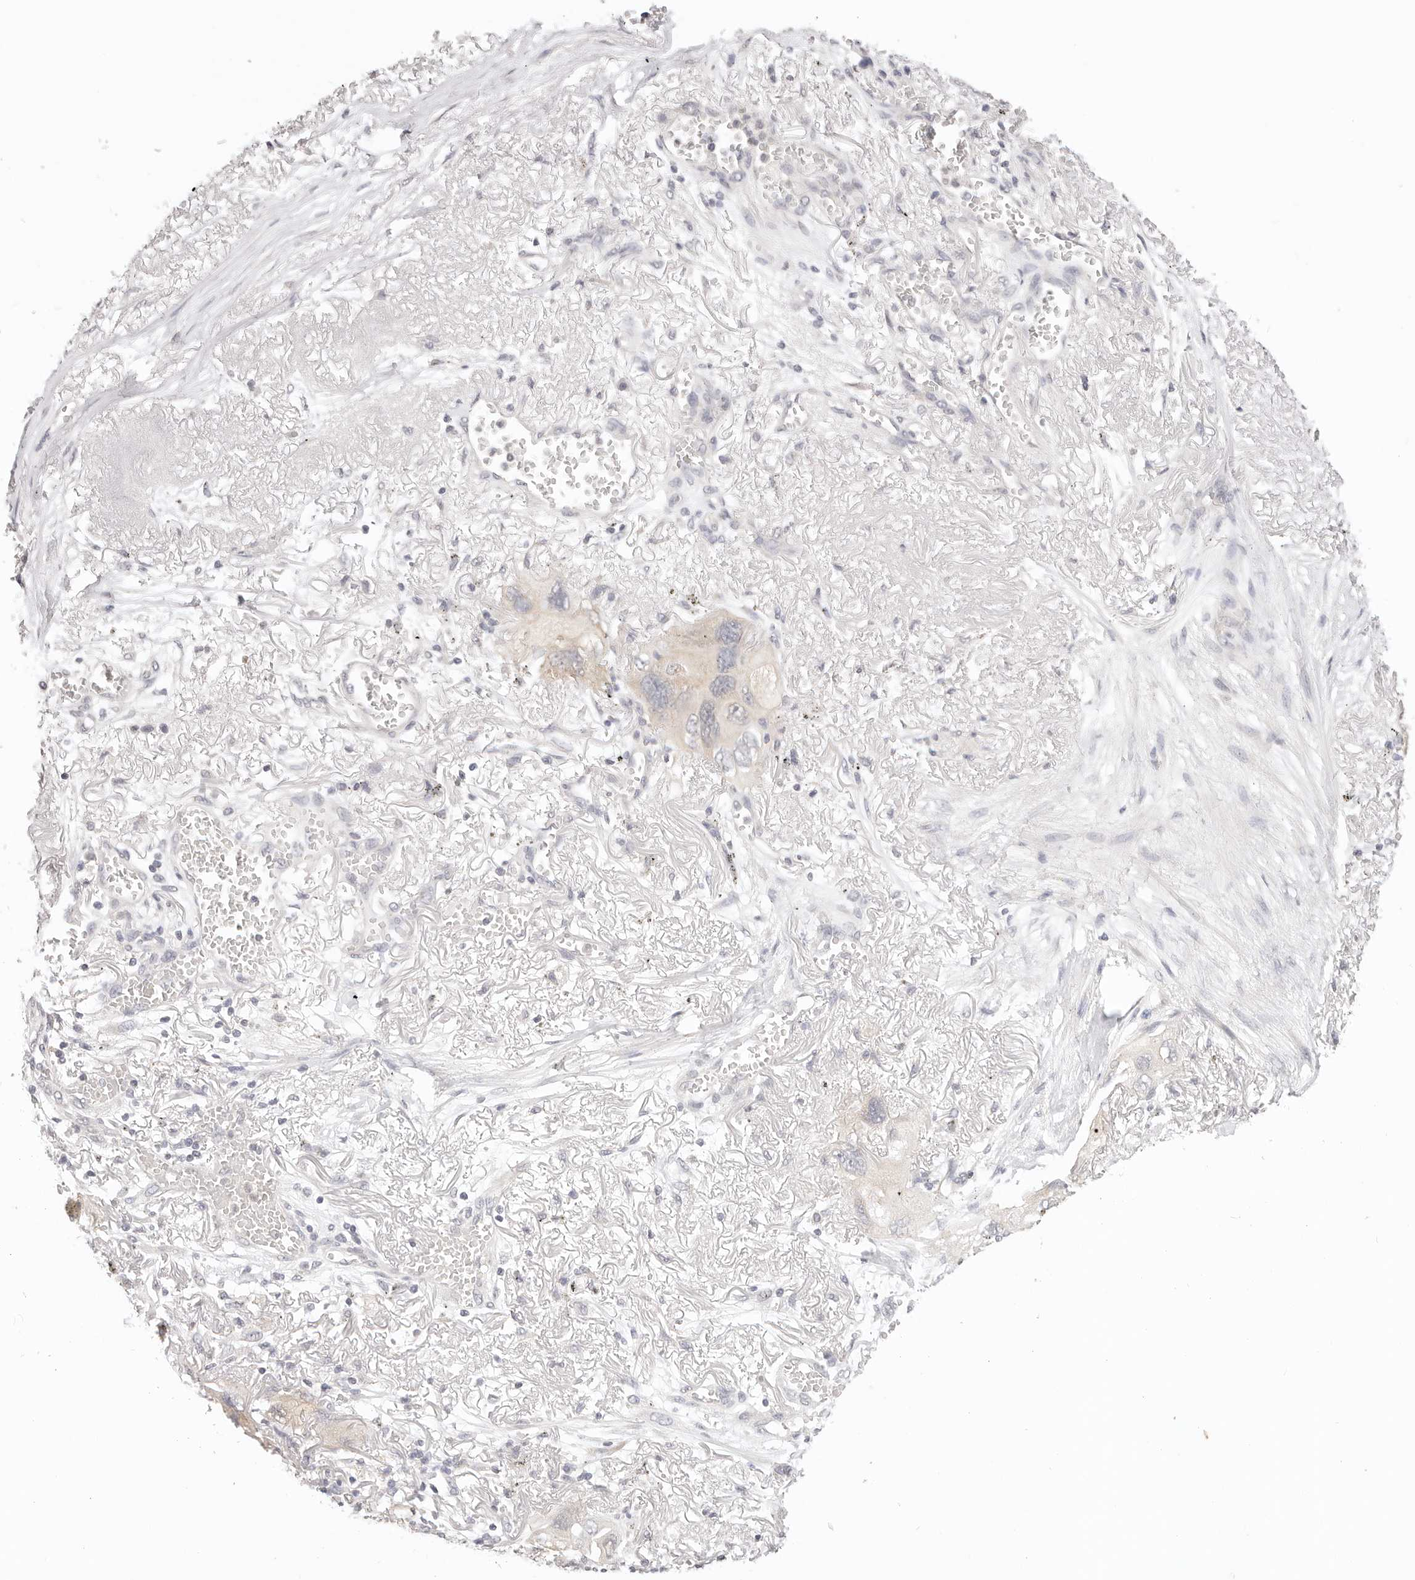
{"staining": {"intensity": "weak", "quantity": ">75%", "location": "cytoplasmic/membranous"}, "tissue": "lung cancer", "cell_type": "Tumor cells", "image_type": "cancer", "snomed": [{"axis": "morphology", "description": "Squamous cell carcinoma, NOS"}, {"axis": "topography", "description": "Lung"}], "caption": "Immunohistochemistry of lung cancer reveals low levels of weak cytoplasmic/membranous staining in approximately >75% of tumor cells.", "gene": "GGPS1", "patient": {"sex": "female", "age": 73}}